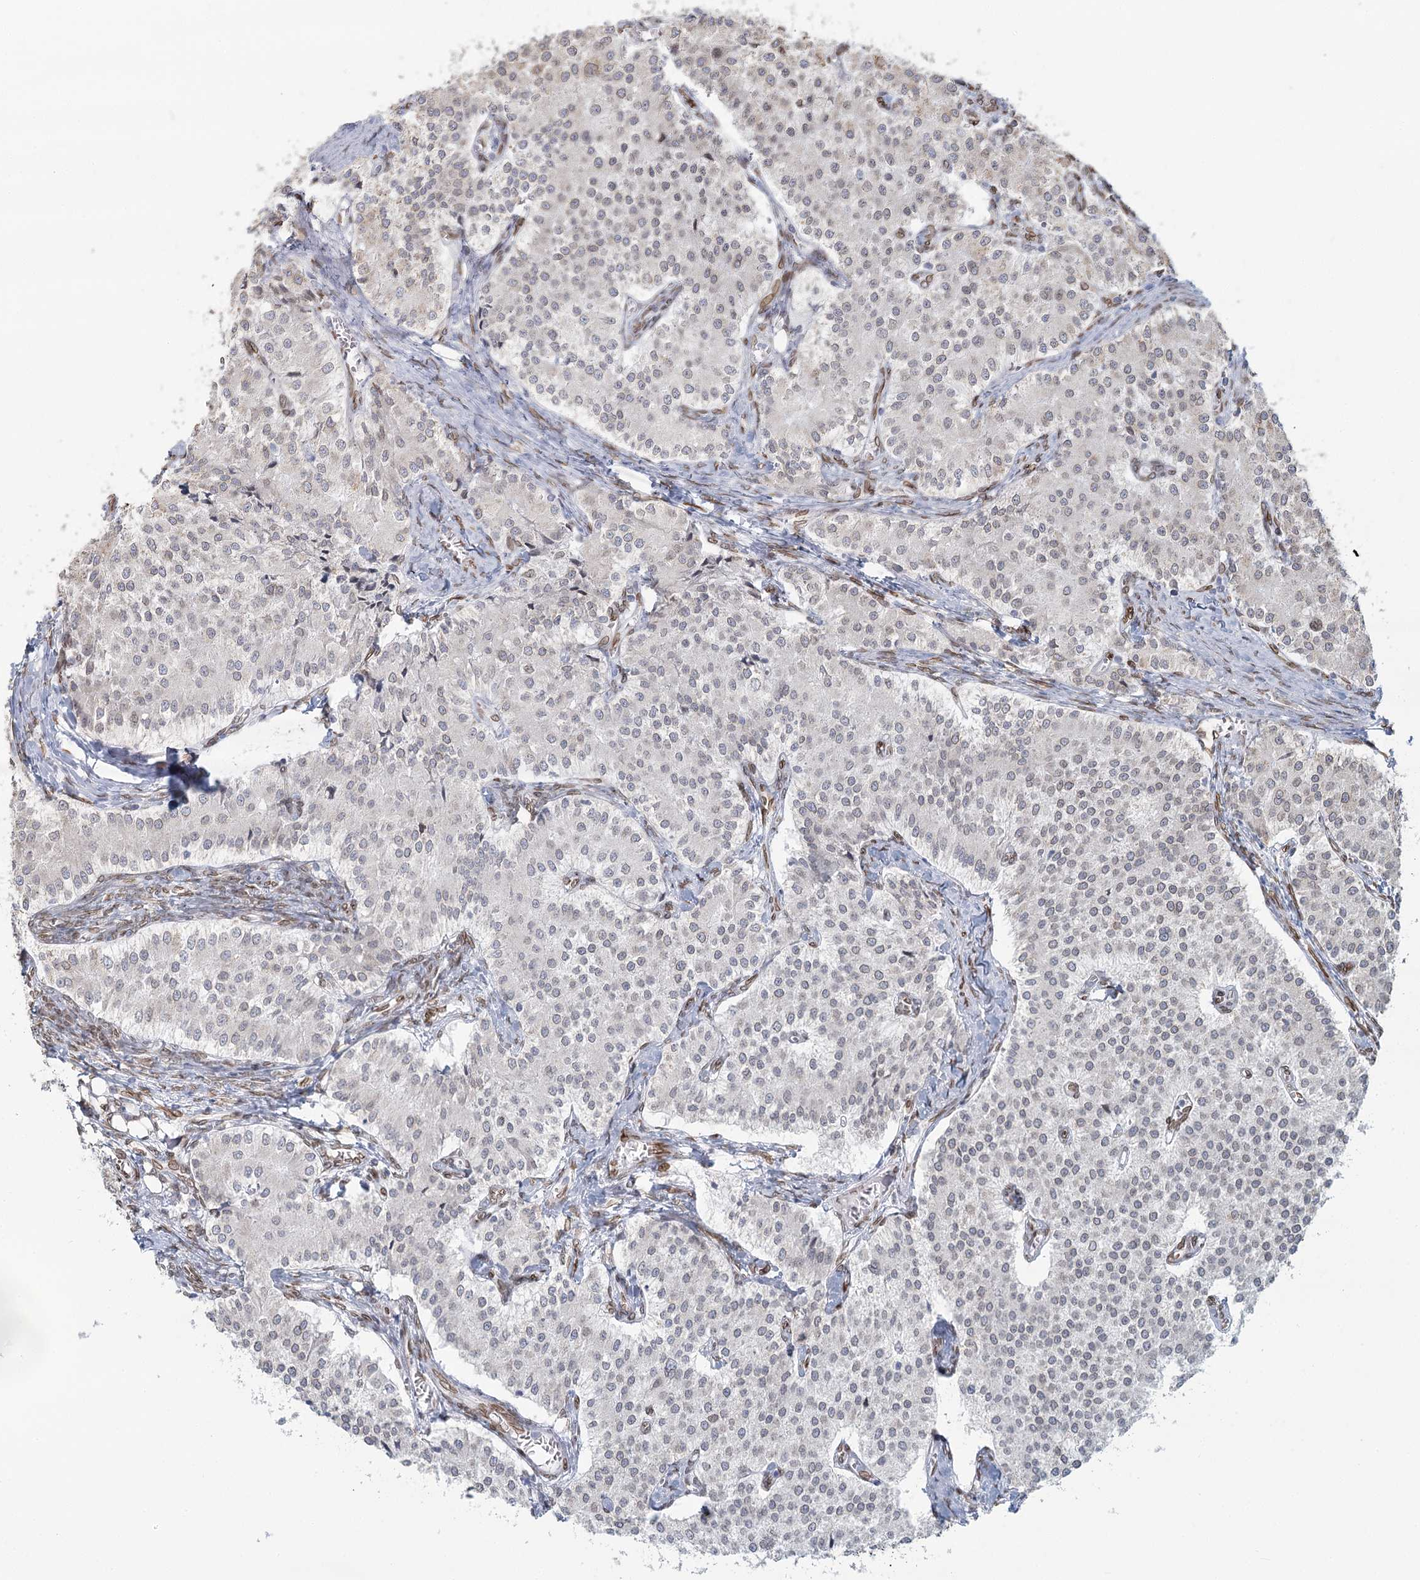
{"staining": {"intensity": "negative", "quantity": "none", "location": "none"}, "tissue": "carcinoid", "cell_type": "Tumor cells", "image_type": "cancer", "snomed": [{"axis": "morphology", "description": "Carcinoid, malignant, NOS"}, {"axis": "topography", "description": "Colon"}], "caption": "This is an immunohistochemistry micrograph of malignant carcinoid. There is no expression in tumor cells.", "gene": "VWA5A", "patient": {"sex": "female", "age": 52}}